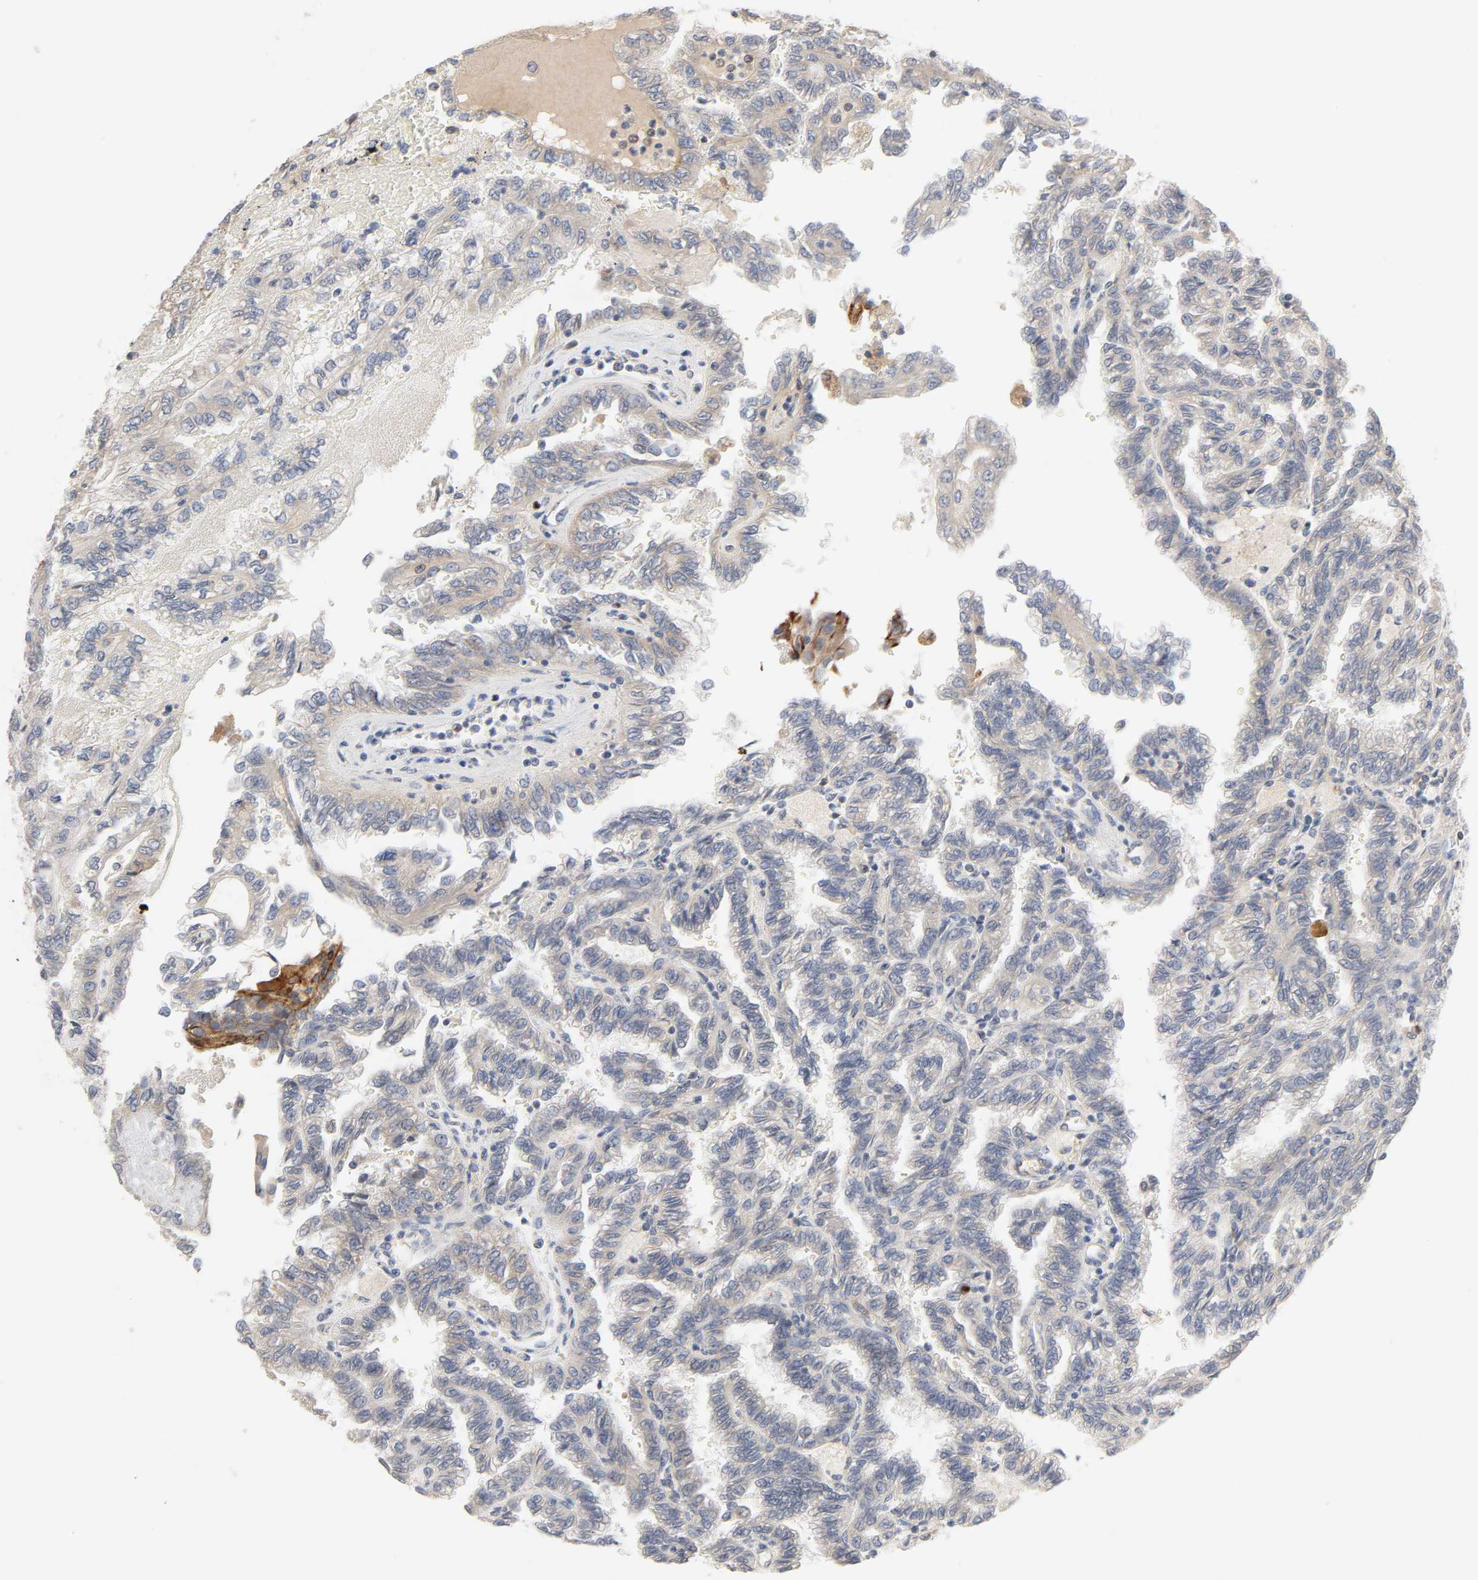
{"staining": {"intensity": "moderate", "quantity": "25%-75%", "location": "cytoplasmic/membranous"}, "tissue": "renal cancer", "cell_type": "Tumor cells", "image_type": "cancer", "snomed": [{"axis": "morphology", "description": "Inflammation, NOS"}, {"axis": "morphology", "description": "Adenocarcinoma, NOS"}, {"axis": "topography", "description": "Kidney"}], "caption": "DAB immunohistochemical staining of human renal cancer (adenocarcinoma) displays moderate cytoplasmic/membranous protein staining in about 25%-75% of tumor cells.", "gene": "FAM118A", "patient": {"sex": "male", "age": 68}}